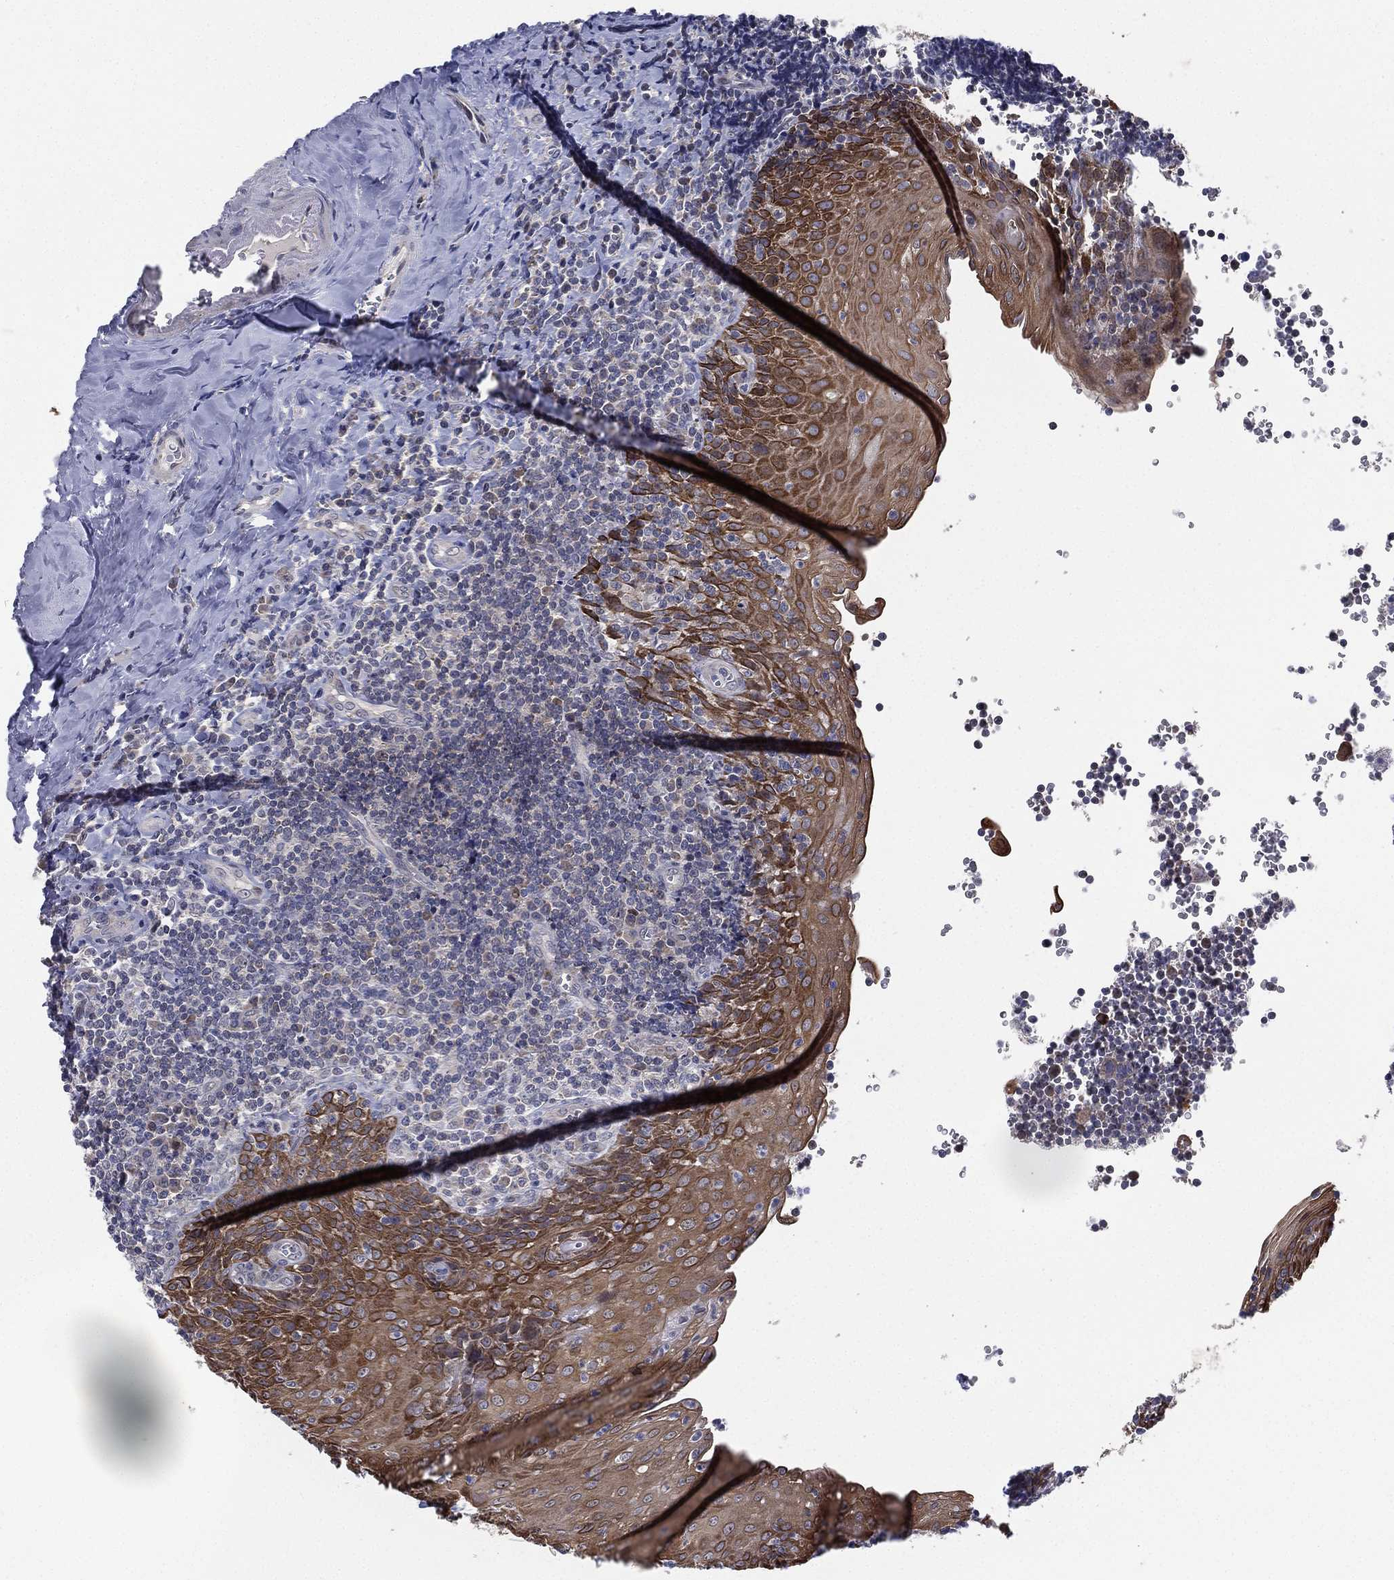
{"staining": {"intensity": "negative", "quantity": "none", "location": "none"}, "tissue": "tonsil", "cell_type": "Germinal center cells", "image_type": "normal", "snomed": [{"axis": "morphology", "description": "Normal tissue, NOS"}, {"axis": "morphology", "description": "Inflammation, NOS"}, {"axis": "topography", "description": "Tonsil"}], "caption": "Protein analysis of unremarkable tonsil displays no significant staining in germinal center cells.", "gene": "KAT14", "patient": {"sex": "female", "age": 31}}